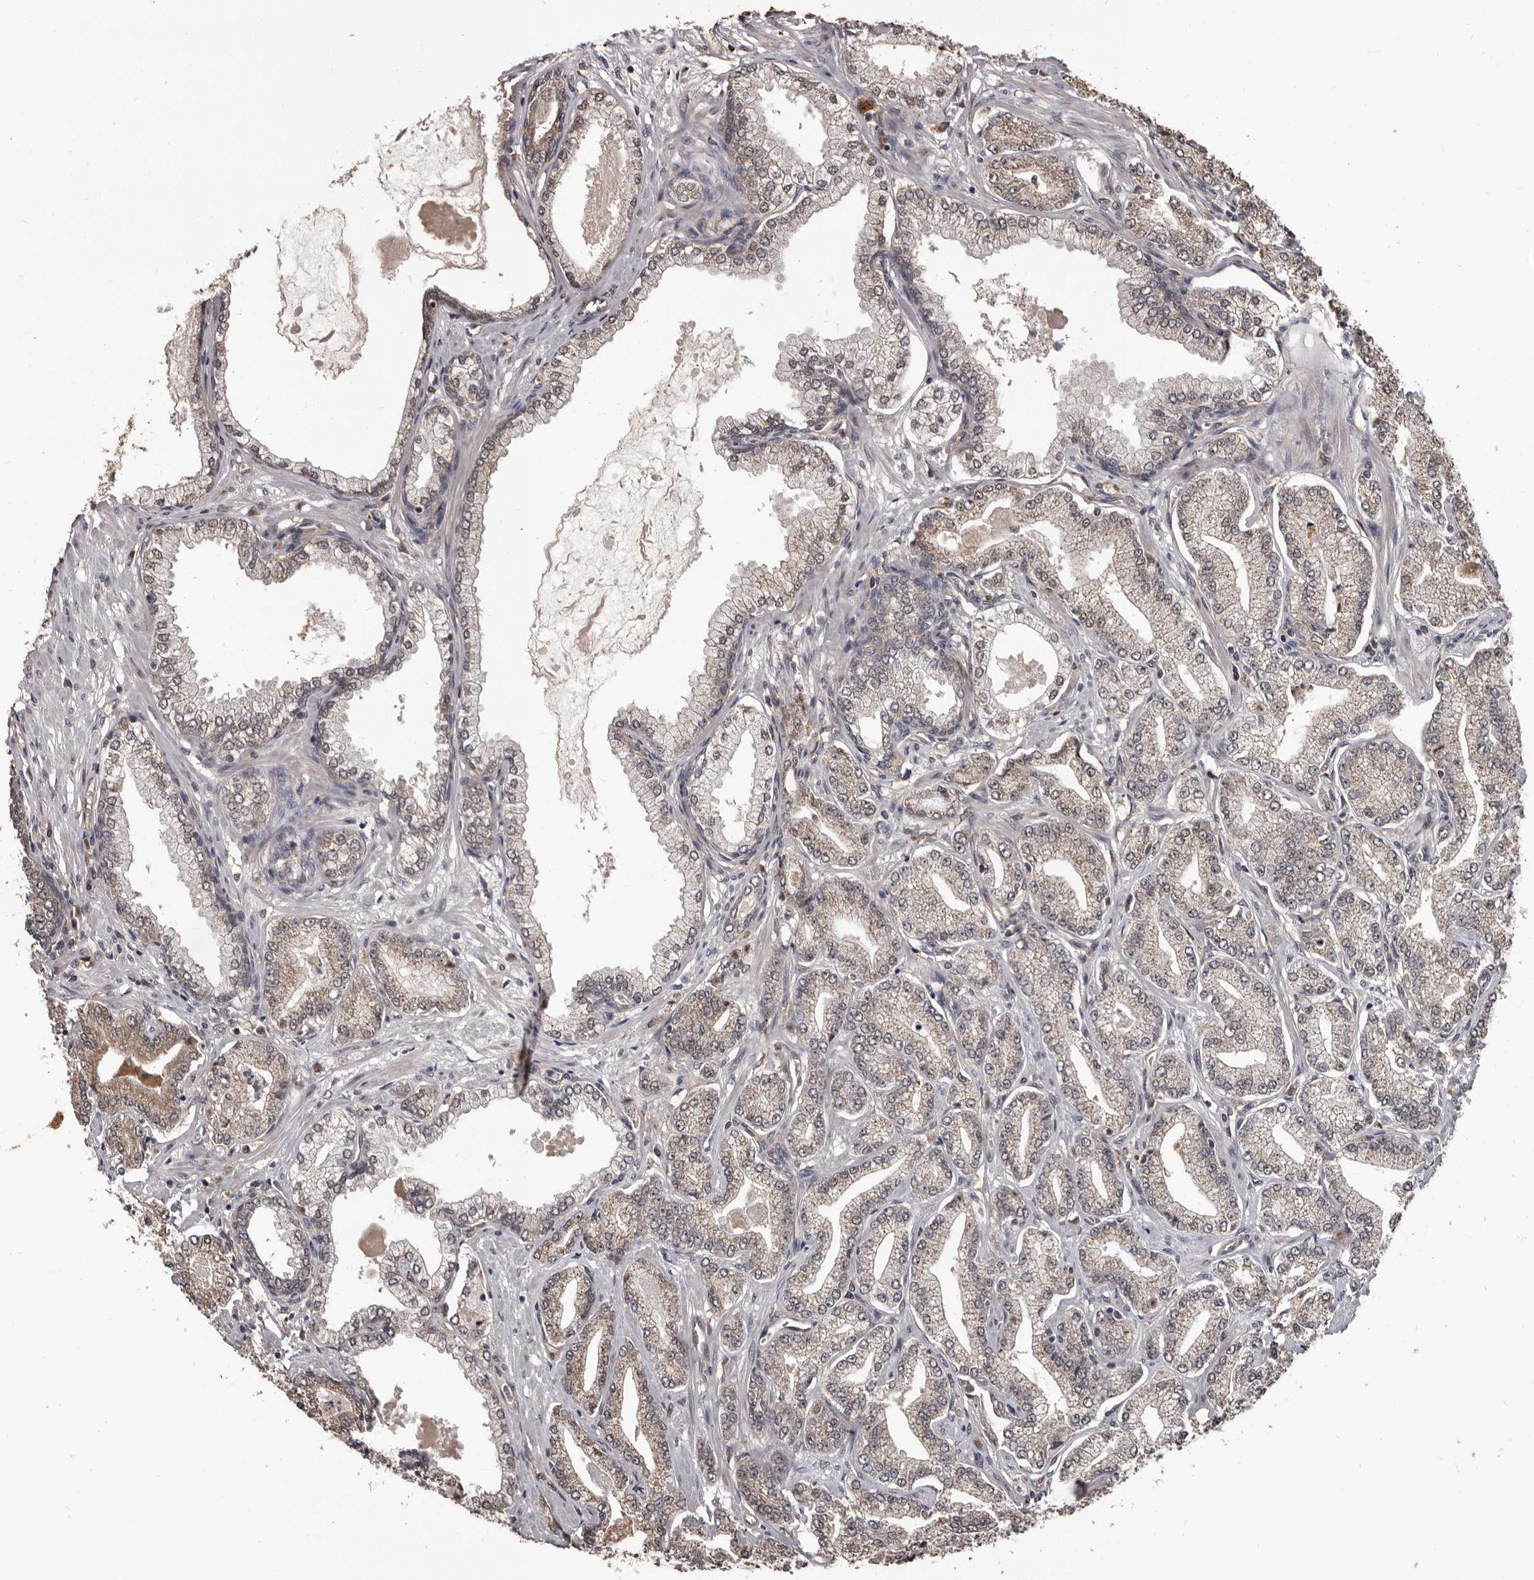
{"staining": {"intensity": "weak", "quantity": "25%-75%", "location": "cytoplasmic/membranous,nuclear"}, "tissue": "prostate cancer", "cell_type": "Tumor cells", "image_type": "cancer", "snomed": [{"axis": "morphology", "description": "Adenocarcinoma, Low grade"}, {"axis": "topography", "description": "Prostate"}], "caption": "Weak cytoplasmic/membranous and nuclear protein expression is identified in about 25%-75% of tumor cells in low-grade adenocarcinoma (prostate). (IHC, brightfield microscopy, high magnification).", "gene": "AHR", "patient": {"sex": "male", "age": 63}}